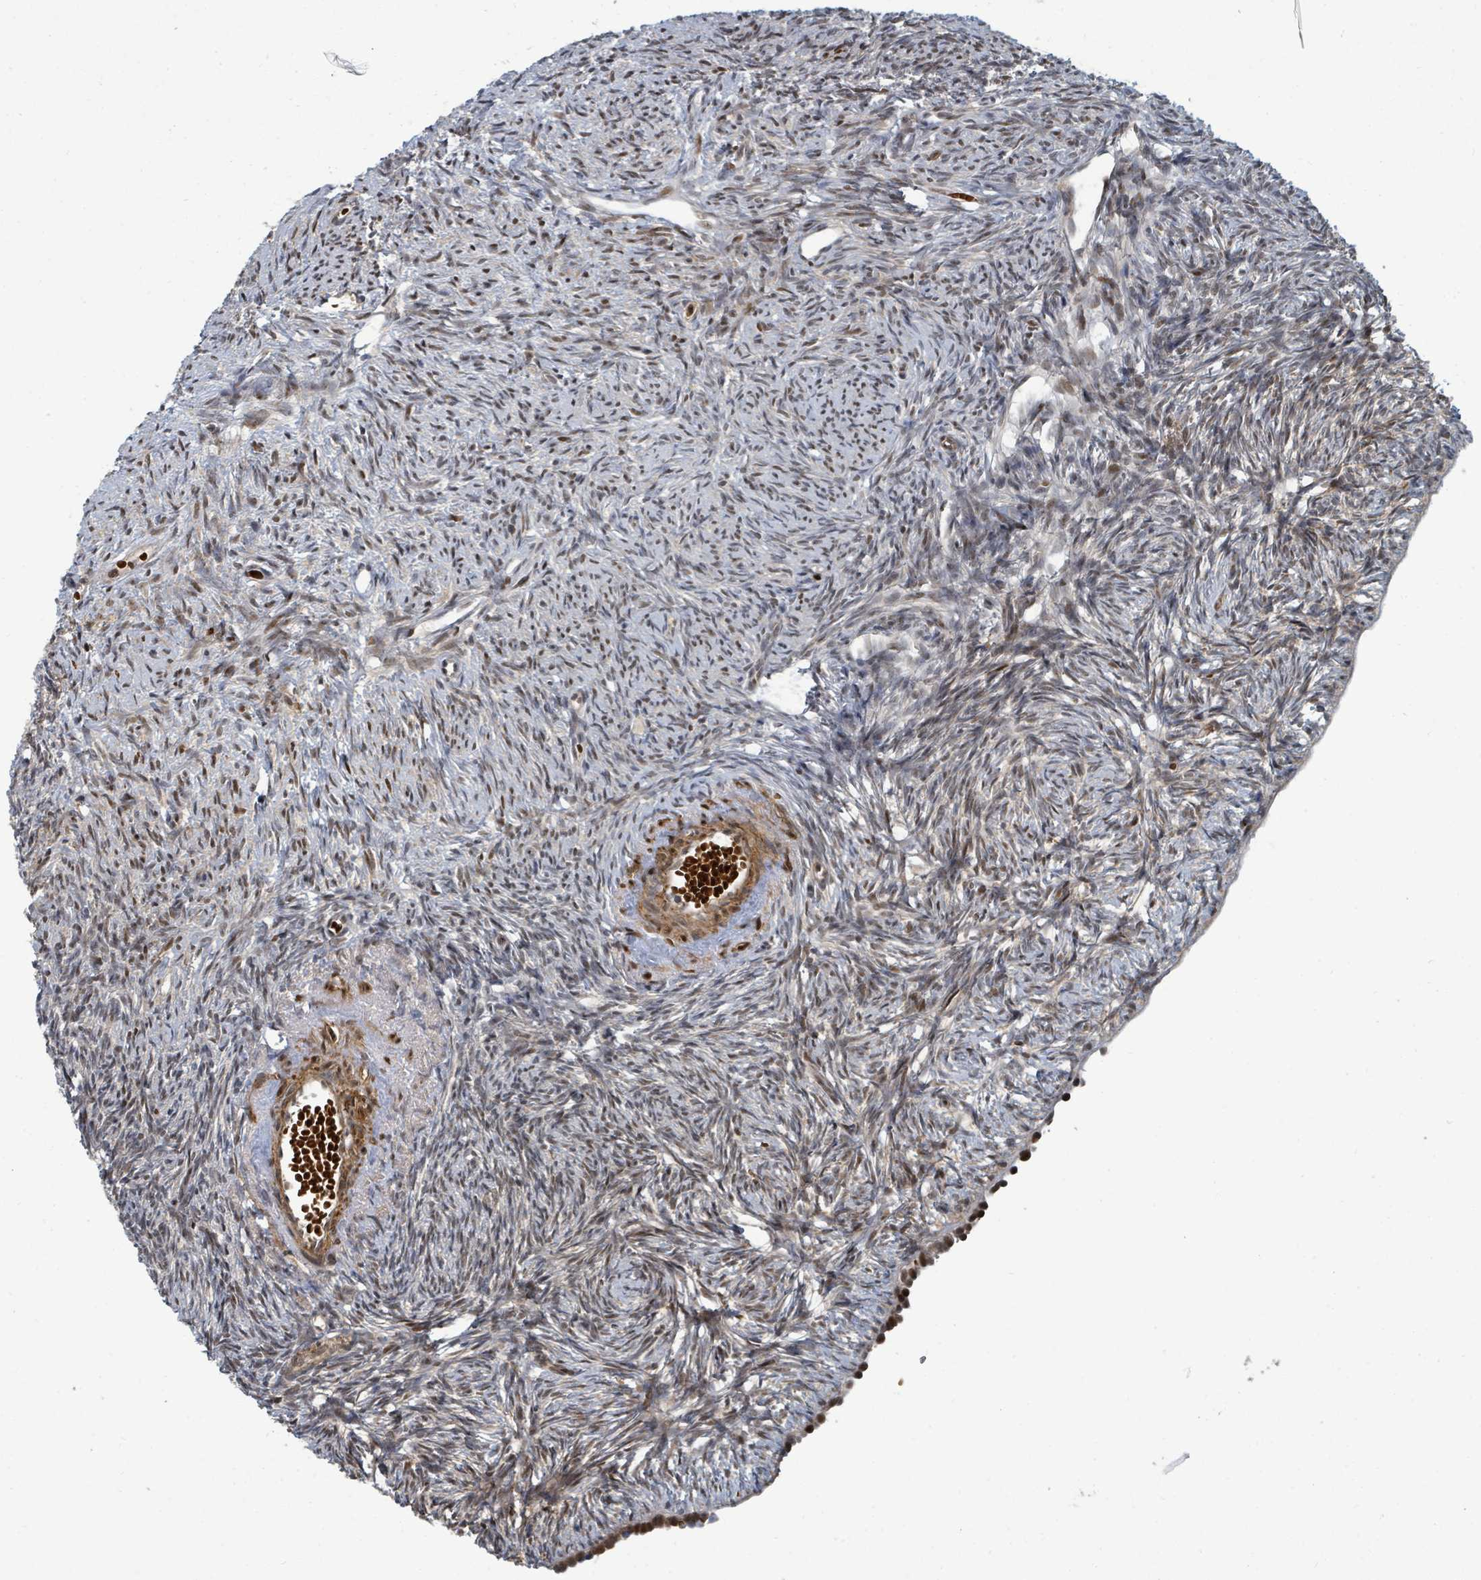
{"staining": {"intensity": "moderate", "quantity": "25%-75%", "location": "cytoplasmic/membranous,nuclear"}, "tissue": "ovary", "cell_type": "Ovarian stroma cells", "image_type": "normal", "snomed": [{"axis": "morphology", "description": "Normal tissue, NOS"}, {"axis": "topography", "description": "Ovary"}], "caption": "Normal ovary demonstrates moderate cytoplasmic/membranous,nuclear expression in approximately 25%-75% of ovarian stroma cells.", "gene": "TRDMT1", "patient": {"sex": "female", "age": 51}}